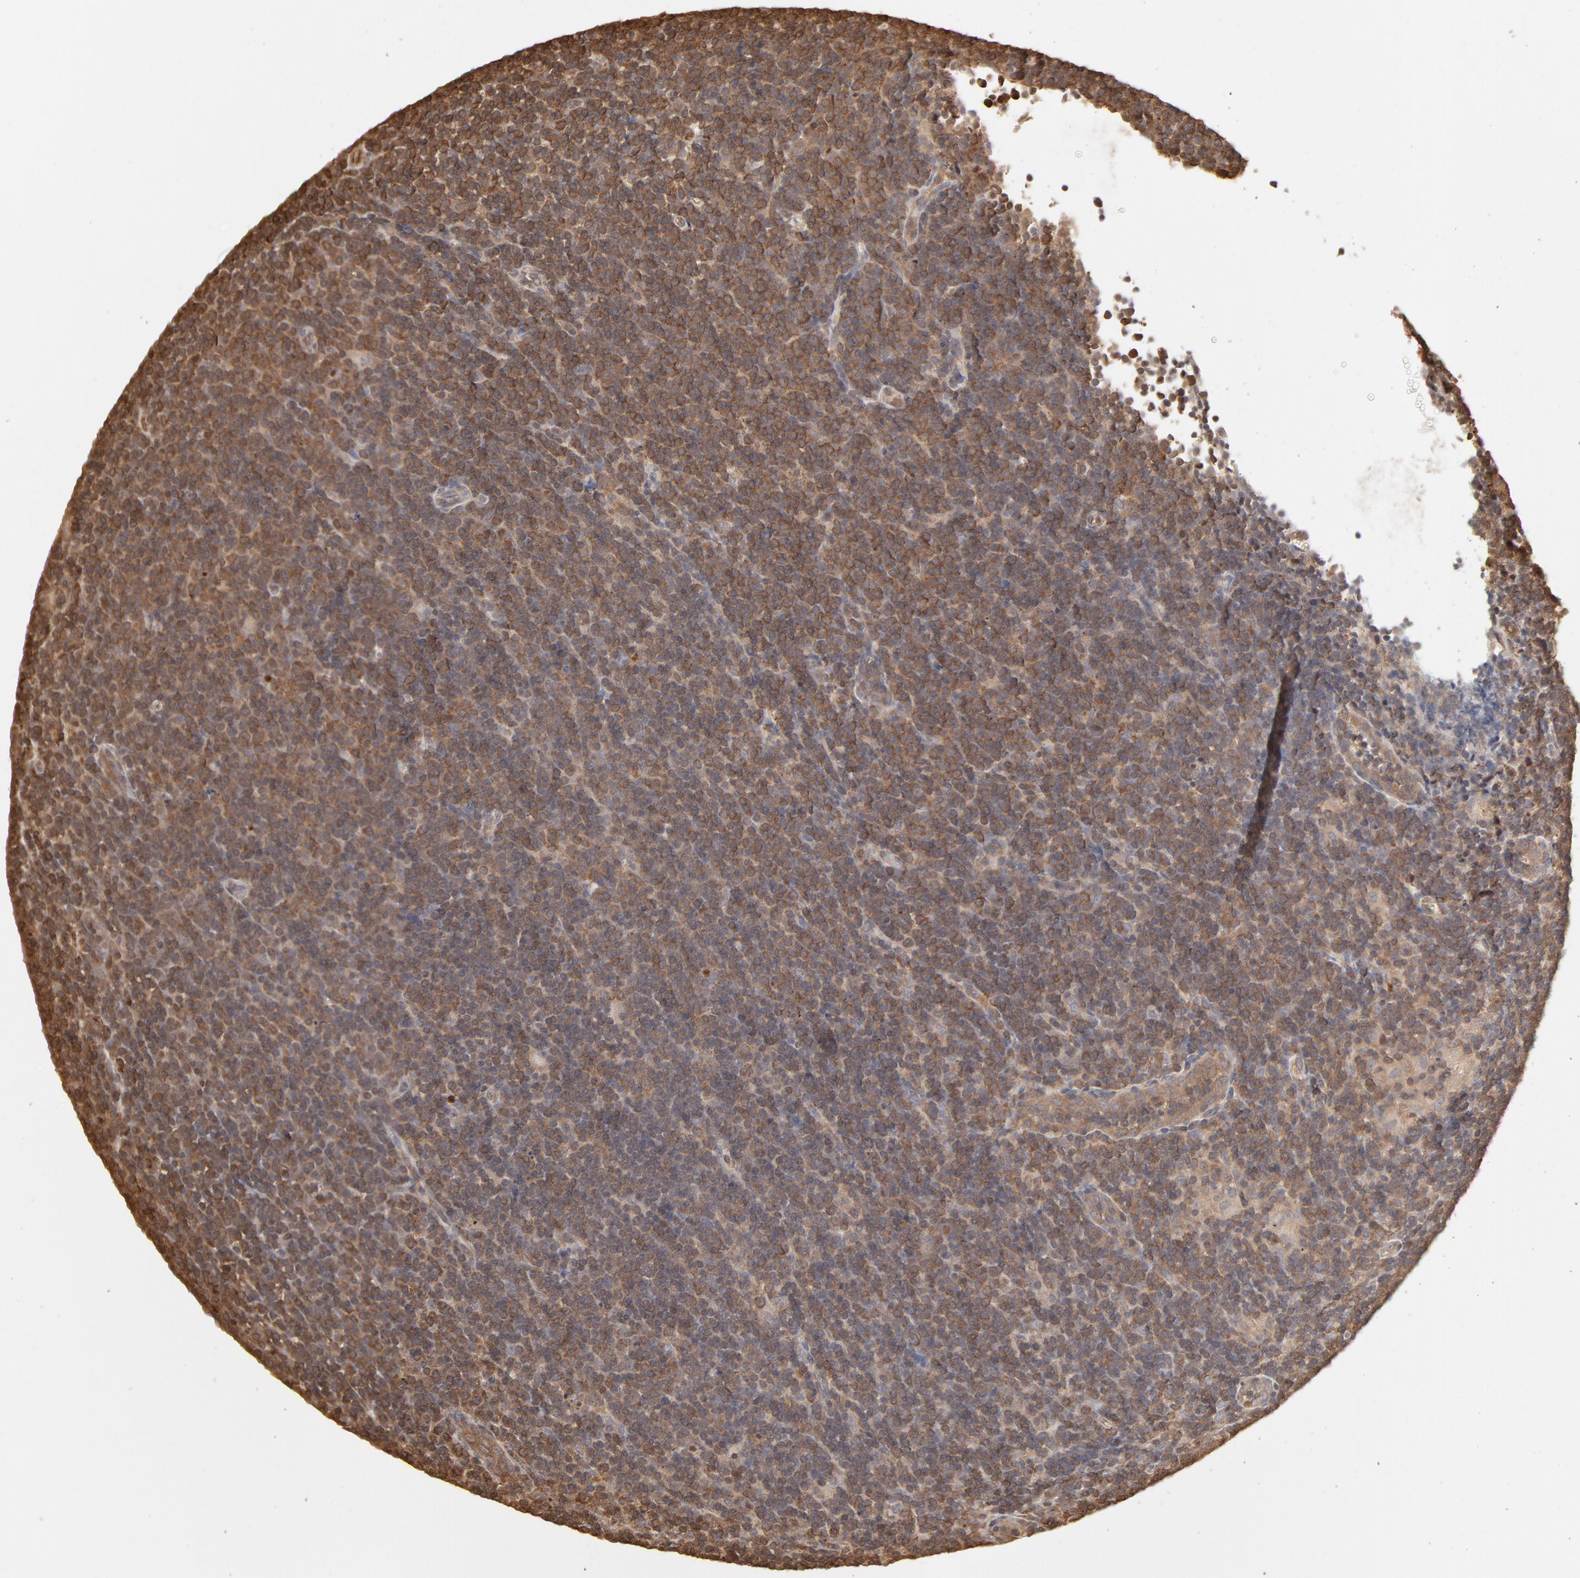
{"staining": {"intensity": "moderate", "quantity": ">75%", "location": "cytoplasmic/membranous"}, "tissue": "lymphoma", "cell_type": "Tumor cells", "image_type": "cancer", "snomed": [{"axis": "morphology", "description": "Malignant lymphoma, non-Hodgkin's type, Low grade"}, {"axis": "topography", "description": "Lymph node"}], "caption": "DAB (3,3'-diaminobenzidine) immunohistochemical staining of malignant lymphoma, non-Hodgkin's type (low-grade) displays moderate cytoplasmic/membranous protein expression in approximately >75% of tumor cells.", "gene": "PPP2CA", "patient": {"sex": "male", "age": 70}}